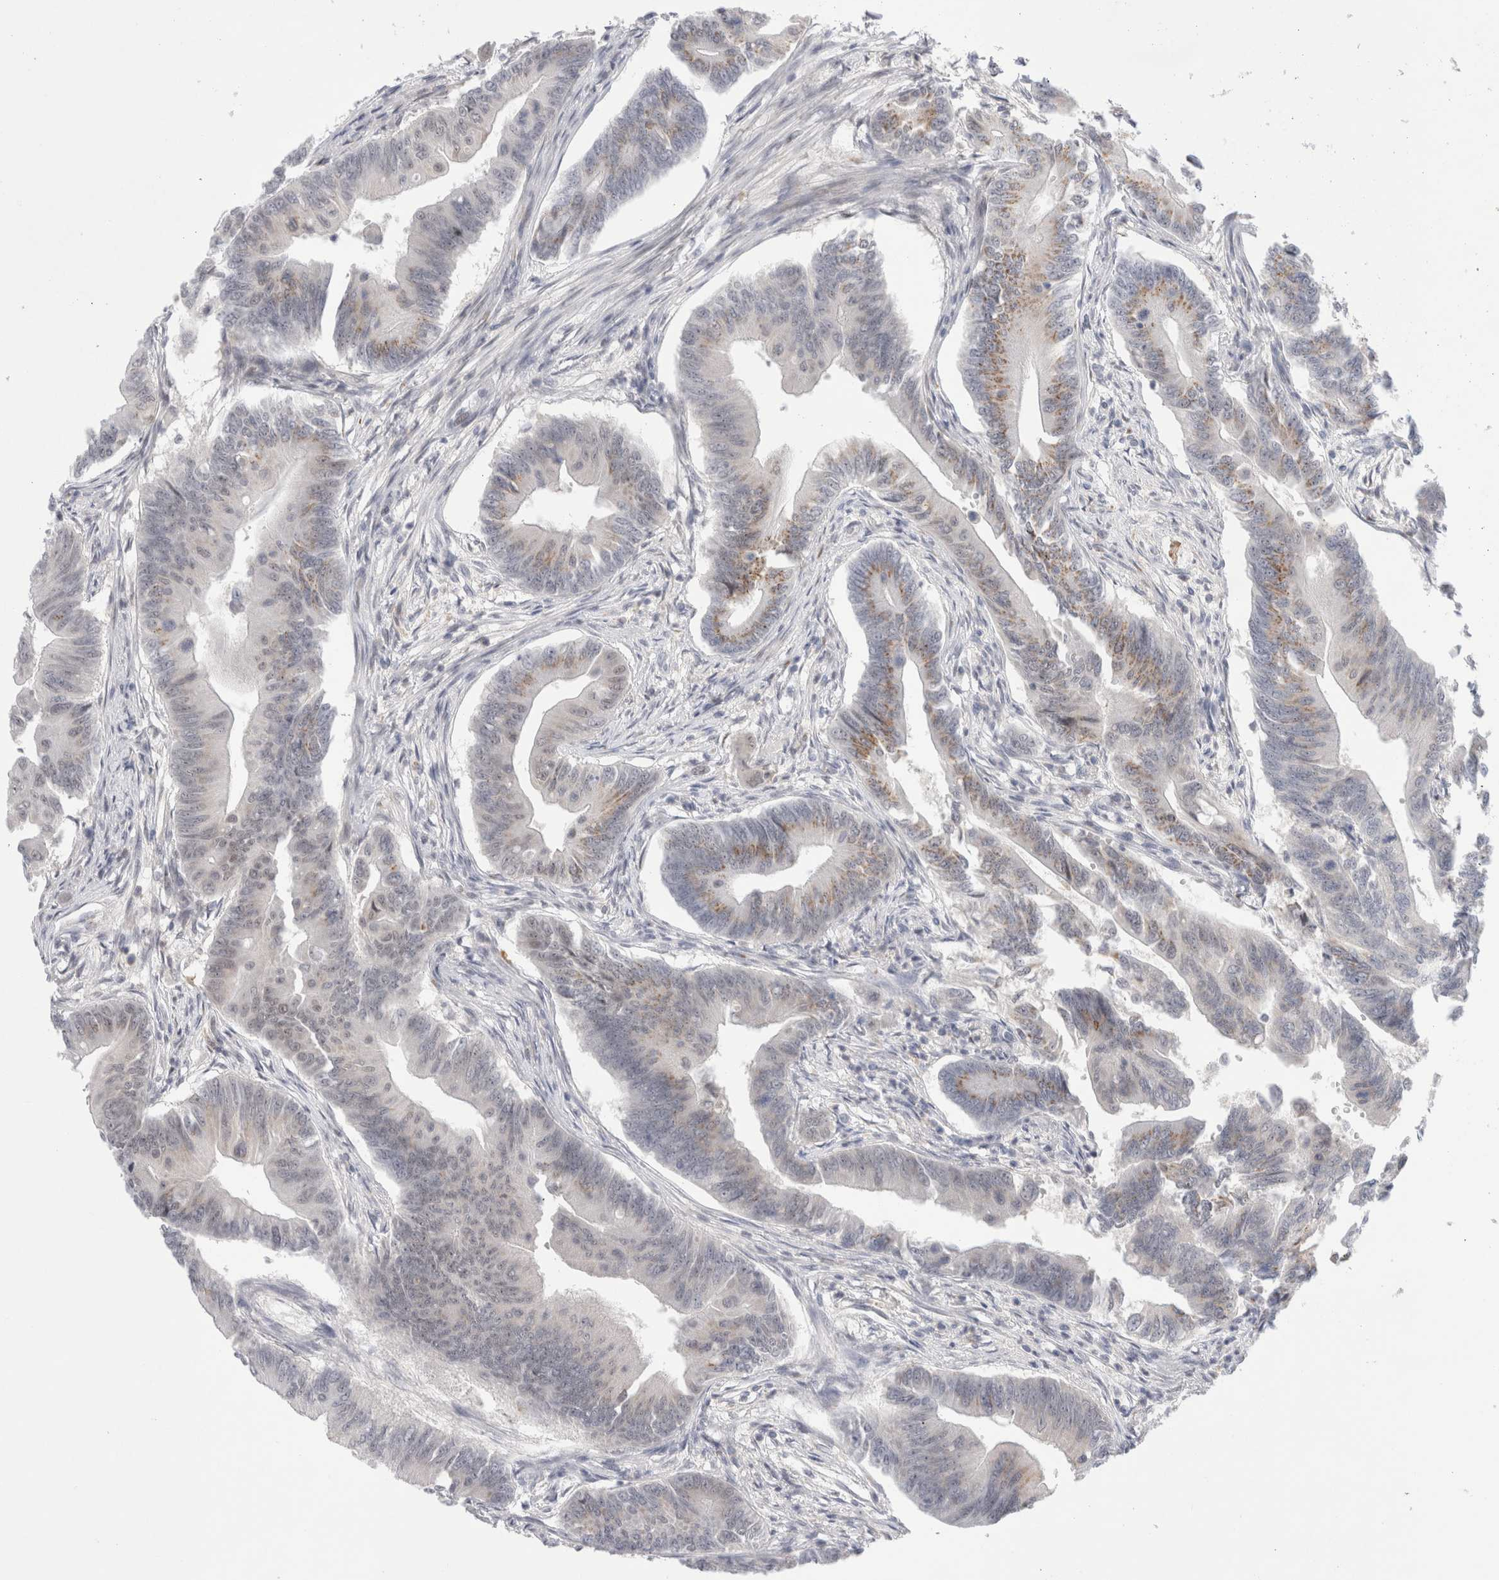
{"staining": {"intensity": "moderate", "quantity": "<25%", "location": "cytoplasmic/membranous,nuclear"}, "tissue": "colorectal cancer", "cell_type": "Tumor cells", "image_type": "cancer", "snomed": [{"axis": "morphology", "description": "Adenoma, NOS"}, {"axis": "morphology", "description": "Adenocarcinoma, NOS"}, {"axis": "topography", "description": "Colon"}], "caption": "Immunohistochemistry staining of adenoma (colorectal), which displays low levels of moderate cytoplasmic/membranous and nuclear positivity in approximately <25% of tumor cells indicating moderate cytoplasmic/membranous and nuclear protein staining. The staining was performed using DAB (brown) for protein detection and nuclei were counterstained in hematoxylin (blue).", "gene": "CERS5", "patient": {"sex": "male", "age": 79}}